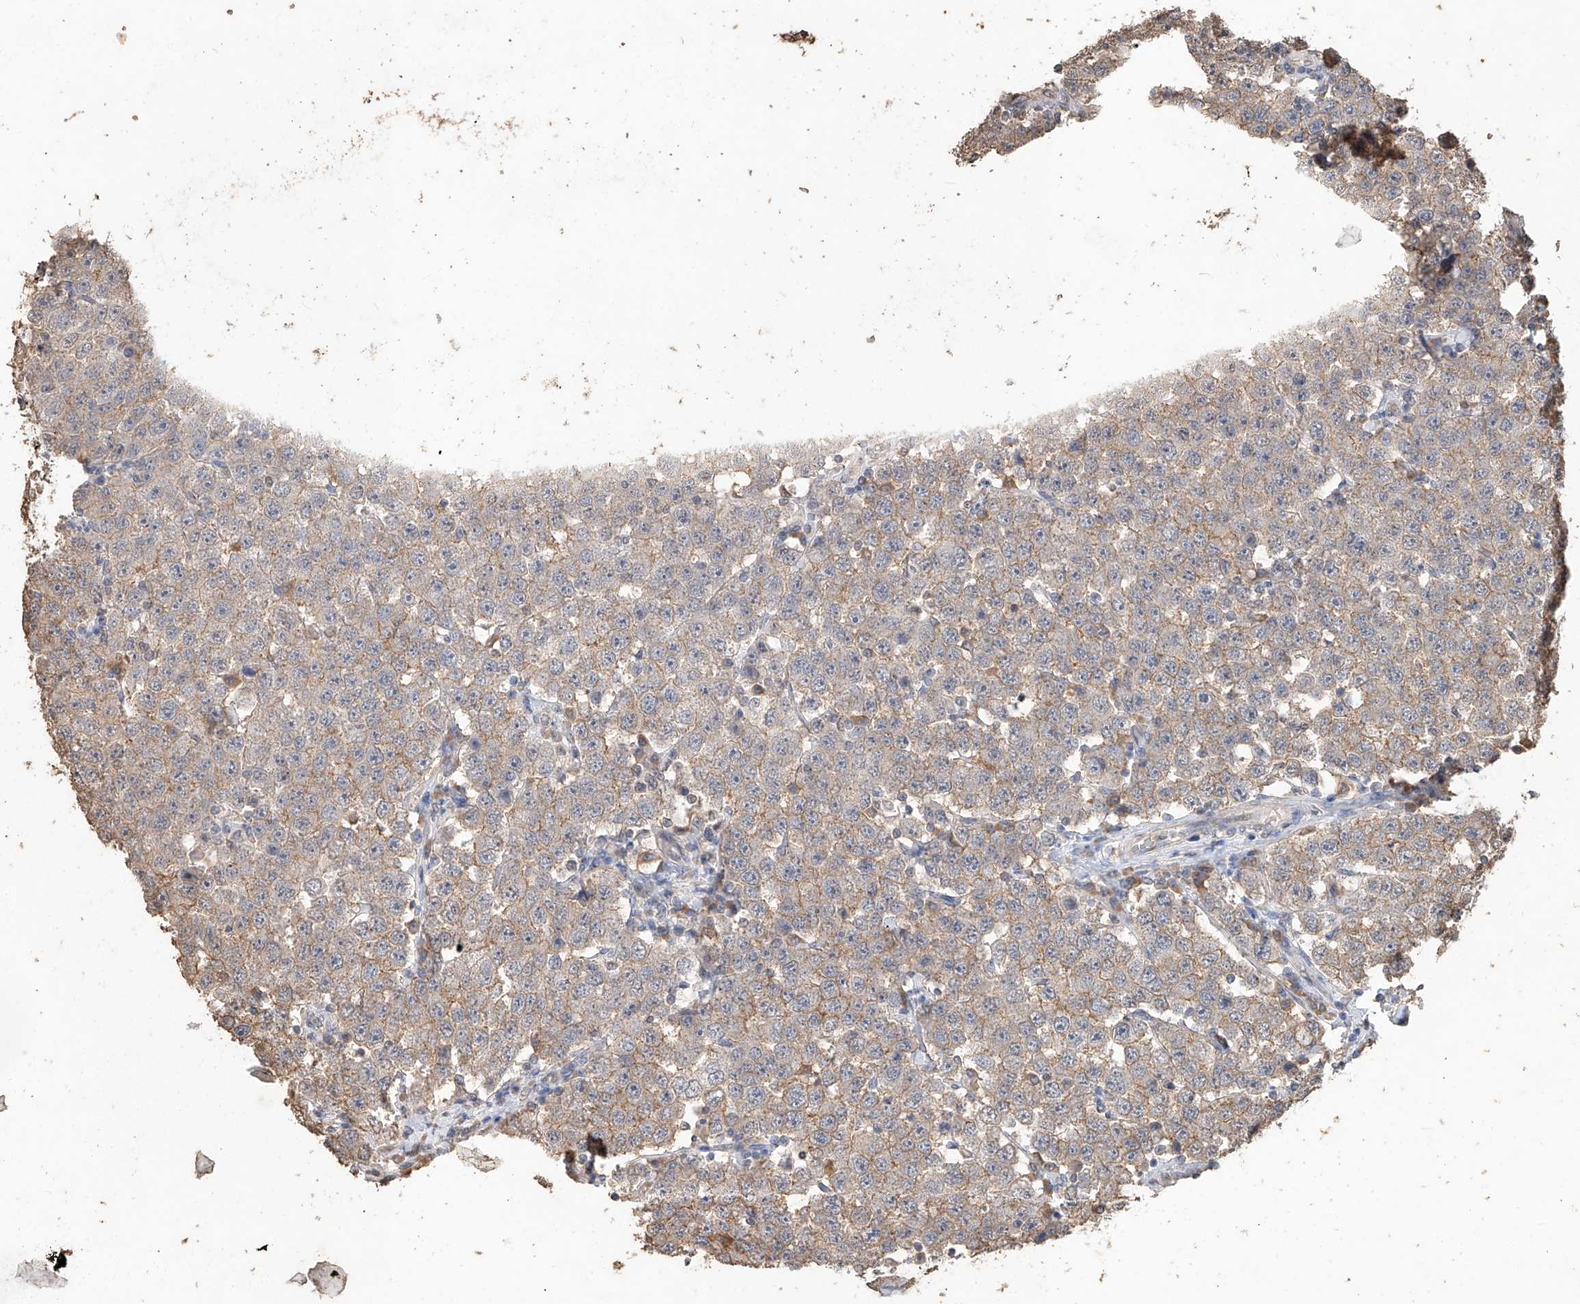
{"staining": {"intensity": "moderate", "quantity": "25%-75%", "location": "cytoplasmic/membranous"}, "tissue": "testis cancer", "cell_type": "Tumor cells", "image_type": "cancer", "snomed": [{"axis": "morphology", "description": "Seminoma, NOS"}, {"axis": "topography", "description": "Testis"}], "caption": "Seminoma (testis) was stained to show a protein in brown. There is medium levels of moderate cytoplasmic/membranous expression in about 25%-75% of tumor cells. (brown staining indicates protein expression, while blue staining denotes nuclei).", "gene": "ELOVL1", "patient": {"sex": "male", "age": 28}}